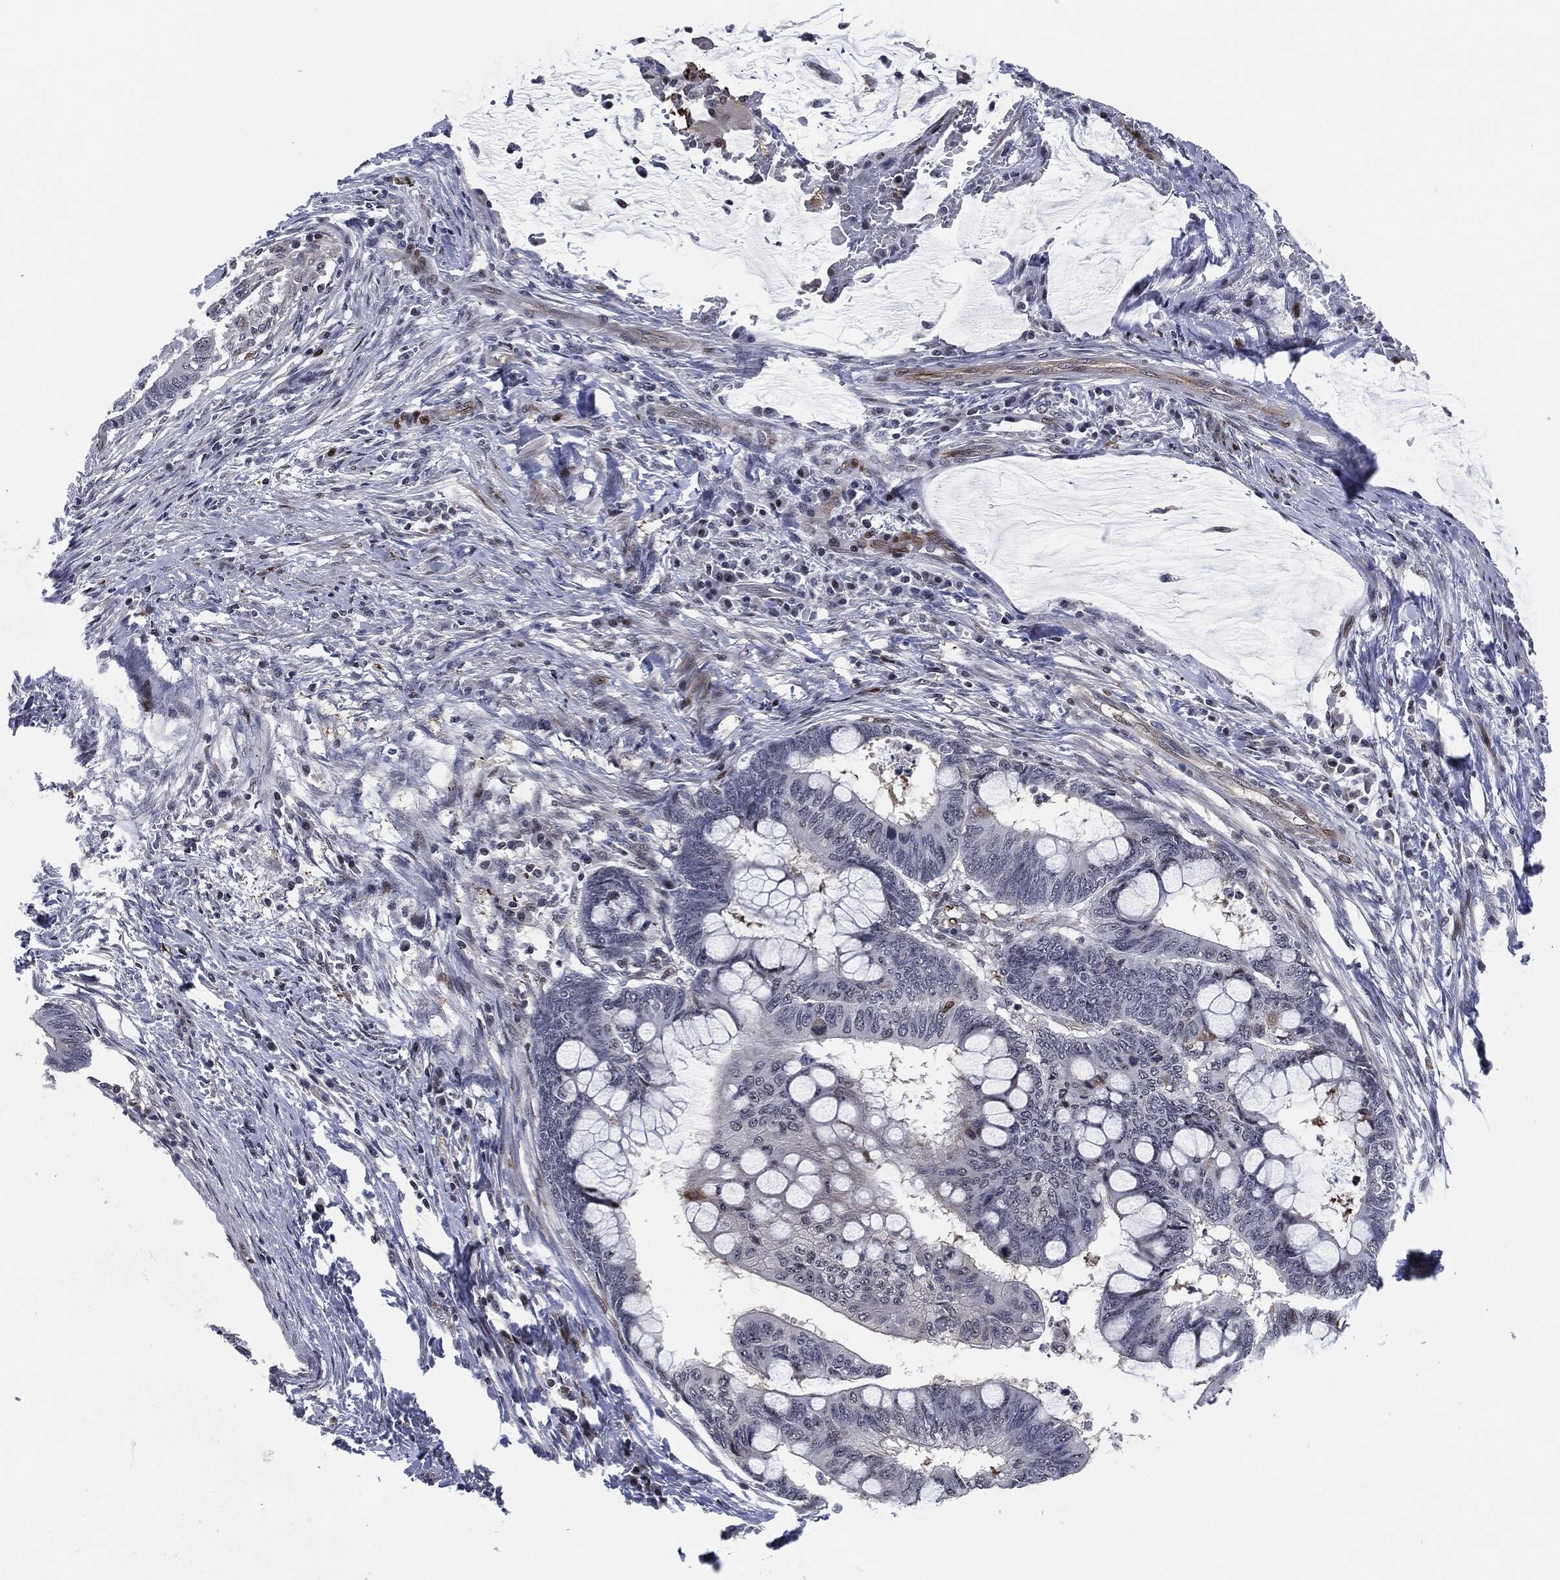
{"staining": {"intensity": "negative", "quantity": "none", "location": "none"}, "tissue": "colorectal cancer", "cell_type": "Tumor cells", "image_type": "cancer", "snomed": [{"axis": "morphology", "description": "Normal tissue, NOS"}, {"axis": "morphology", "description": "Adenocarcinoma, NOS"}, {"axis": "topography", "description": "Rectum"}, {"axis": "topography", "description": "Peripheral nerve tissue"}], "caption": "Immunohistochemistry of colorectal cancer (adenocarcinoma) demonstrates no staining in tumor cells.", "gene": "AKT2", "patient": {"sex": "male", "age": 92}}